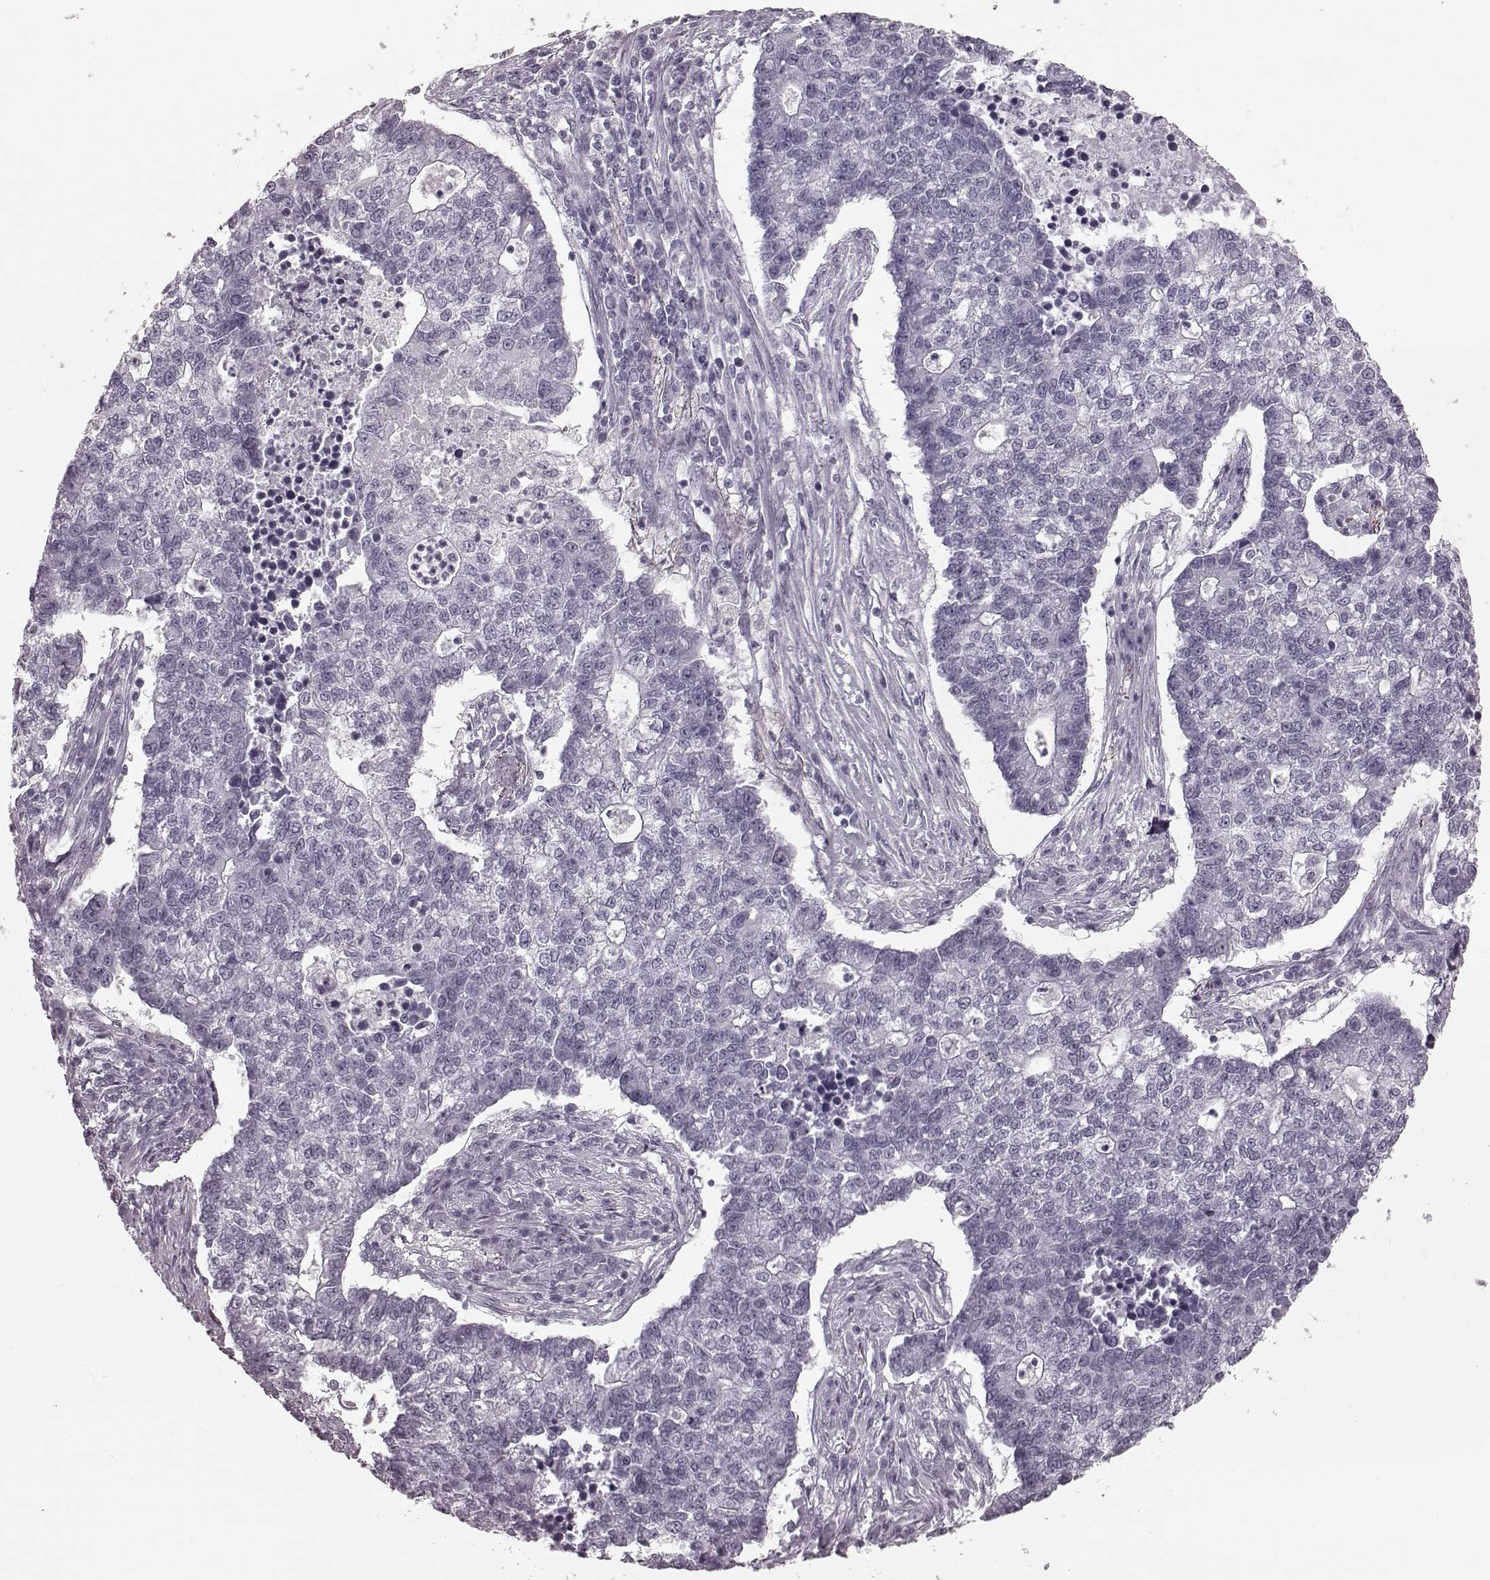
{"staining": {"intensity": "negative", "quantity": "none", "location": "none"}, "tissue": "lung cancer", "cell_type": "Tumor cells", "image_type": "cancer", "snomed": [{"axis": "morphology", "description": "Adenocarcinoma, NOS"}, {"axis": "topography", "description": "Lung"}], "caption": "Tumor cells are negative for brown protein staining in lung cancer.", "gene": "TRPM1", "patient": {"sex": "male", "age": 57}}